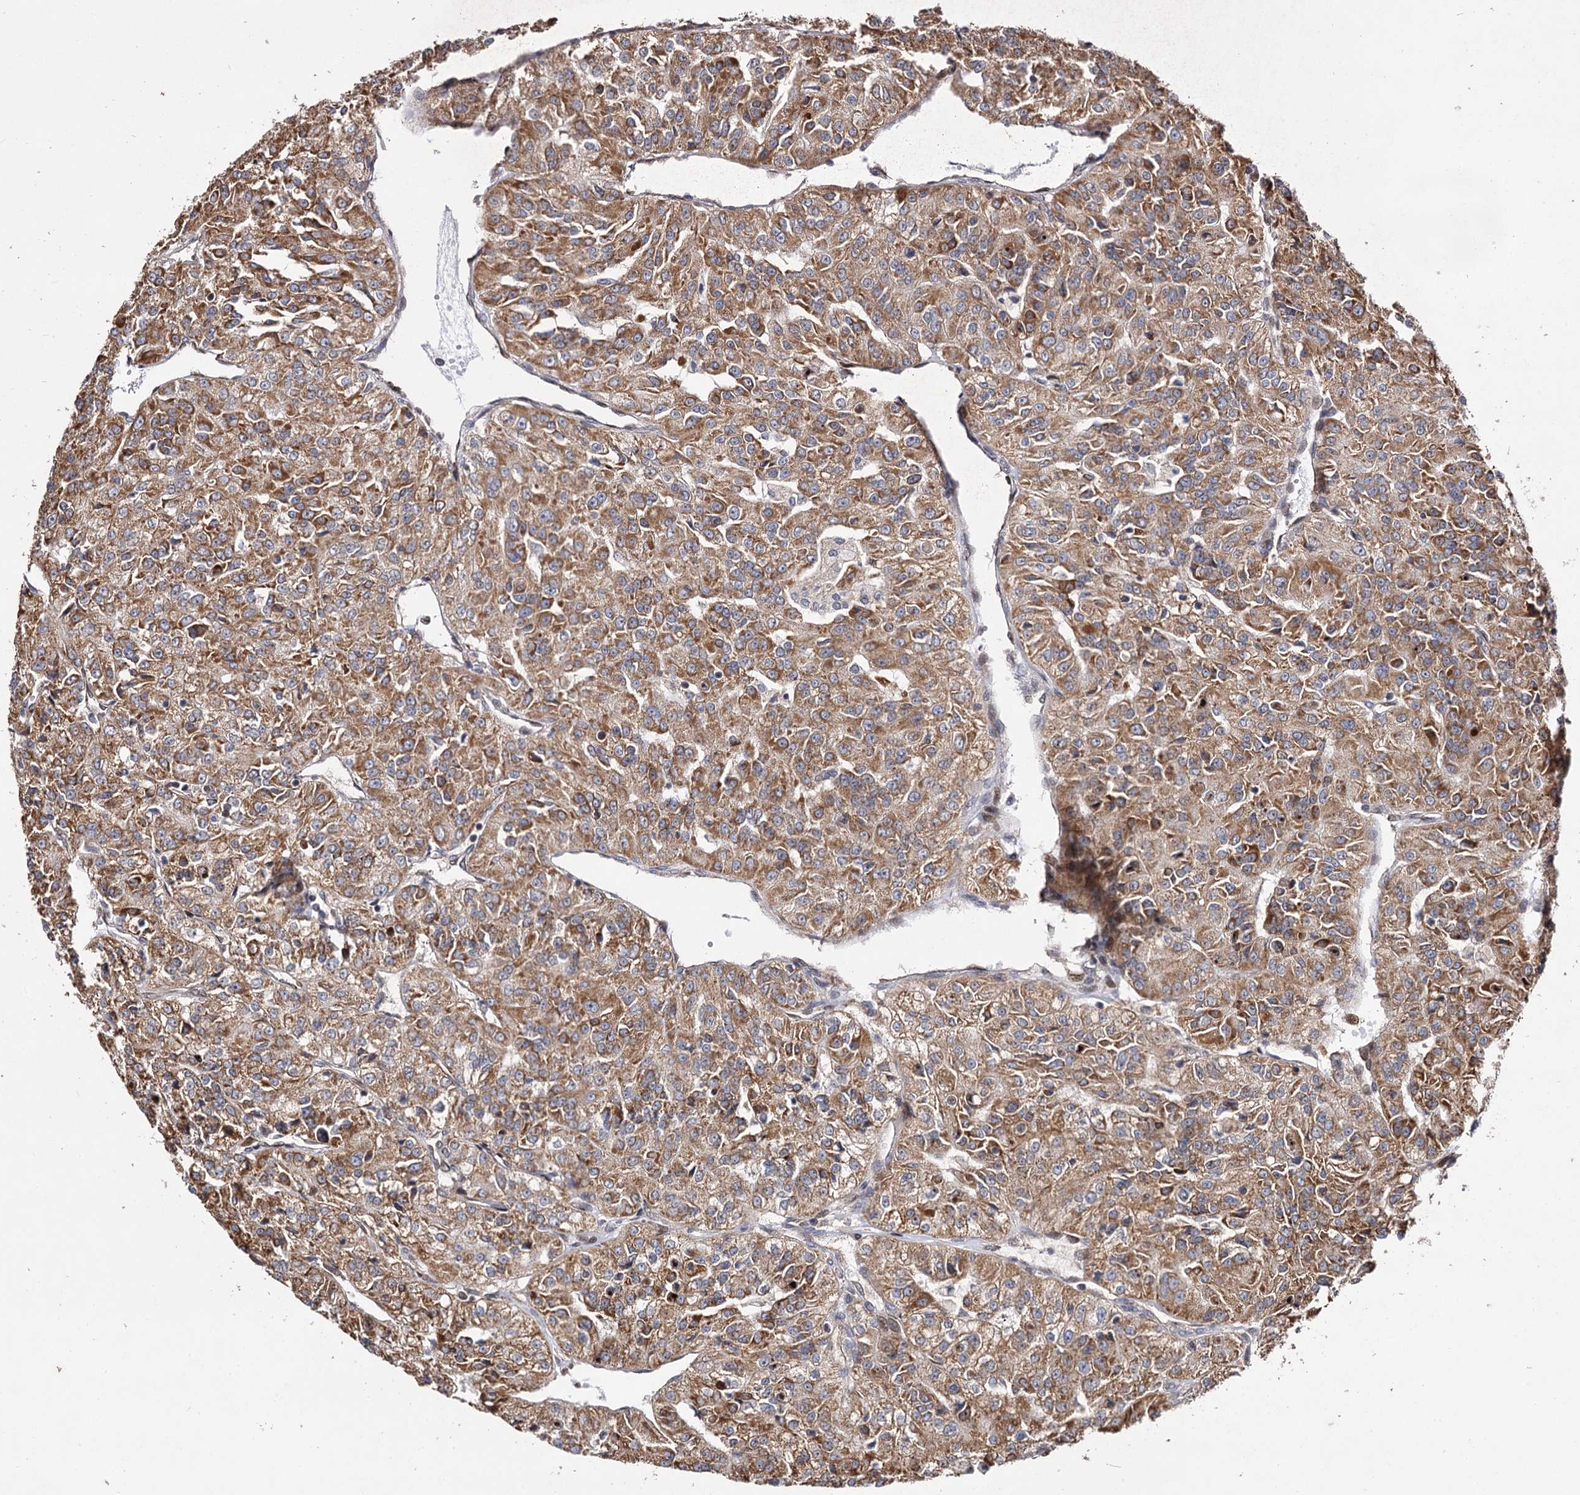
{"staining": {"intensity": "moderate", "quantity": ">75%", "location": "cytoplasmic/membranous"}, "tissue": "renal cancer", "cell_type": "Tumor cells", "image_type": "cancer", "snomed": [{"axis": "morphology", "description": "Adenocarcinoma, NOS"}, {"axis": "topography", "description": "Kidney"}], "caption": "Protein analysis of adenocarcinoma (renal) tissue demonstrates moderate cytoplasmic/membranous positivity in approximately >75% of tumor cells. The staining was performed using DAB, with brown indicating positive protein expression. Nuclei are stained blue with hematoxylin.", "gene": "CEP76", "patient": {"sex": "female", "age": 63}}